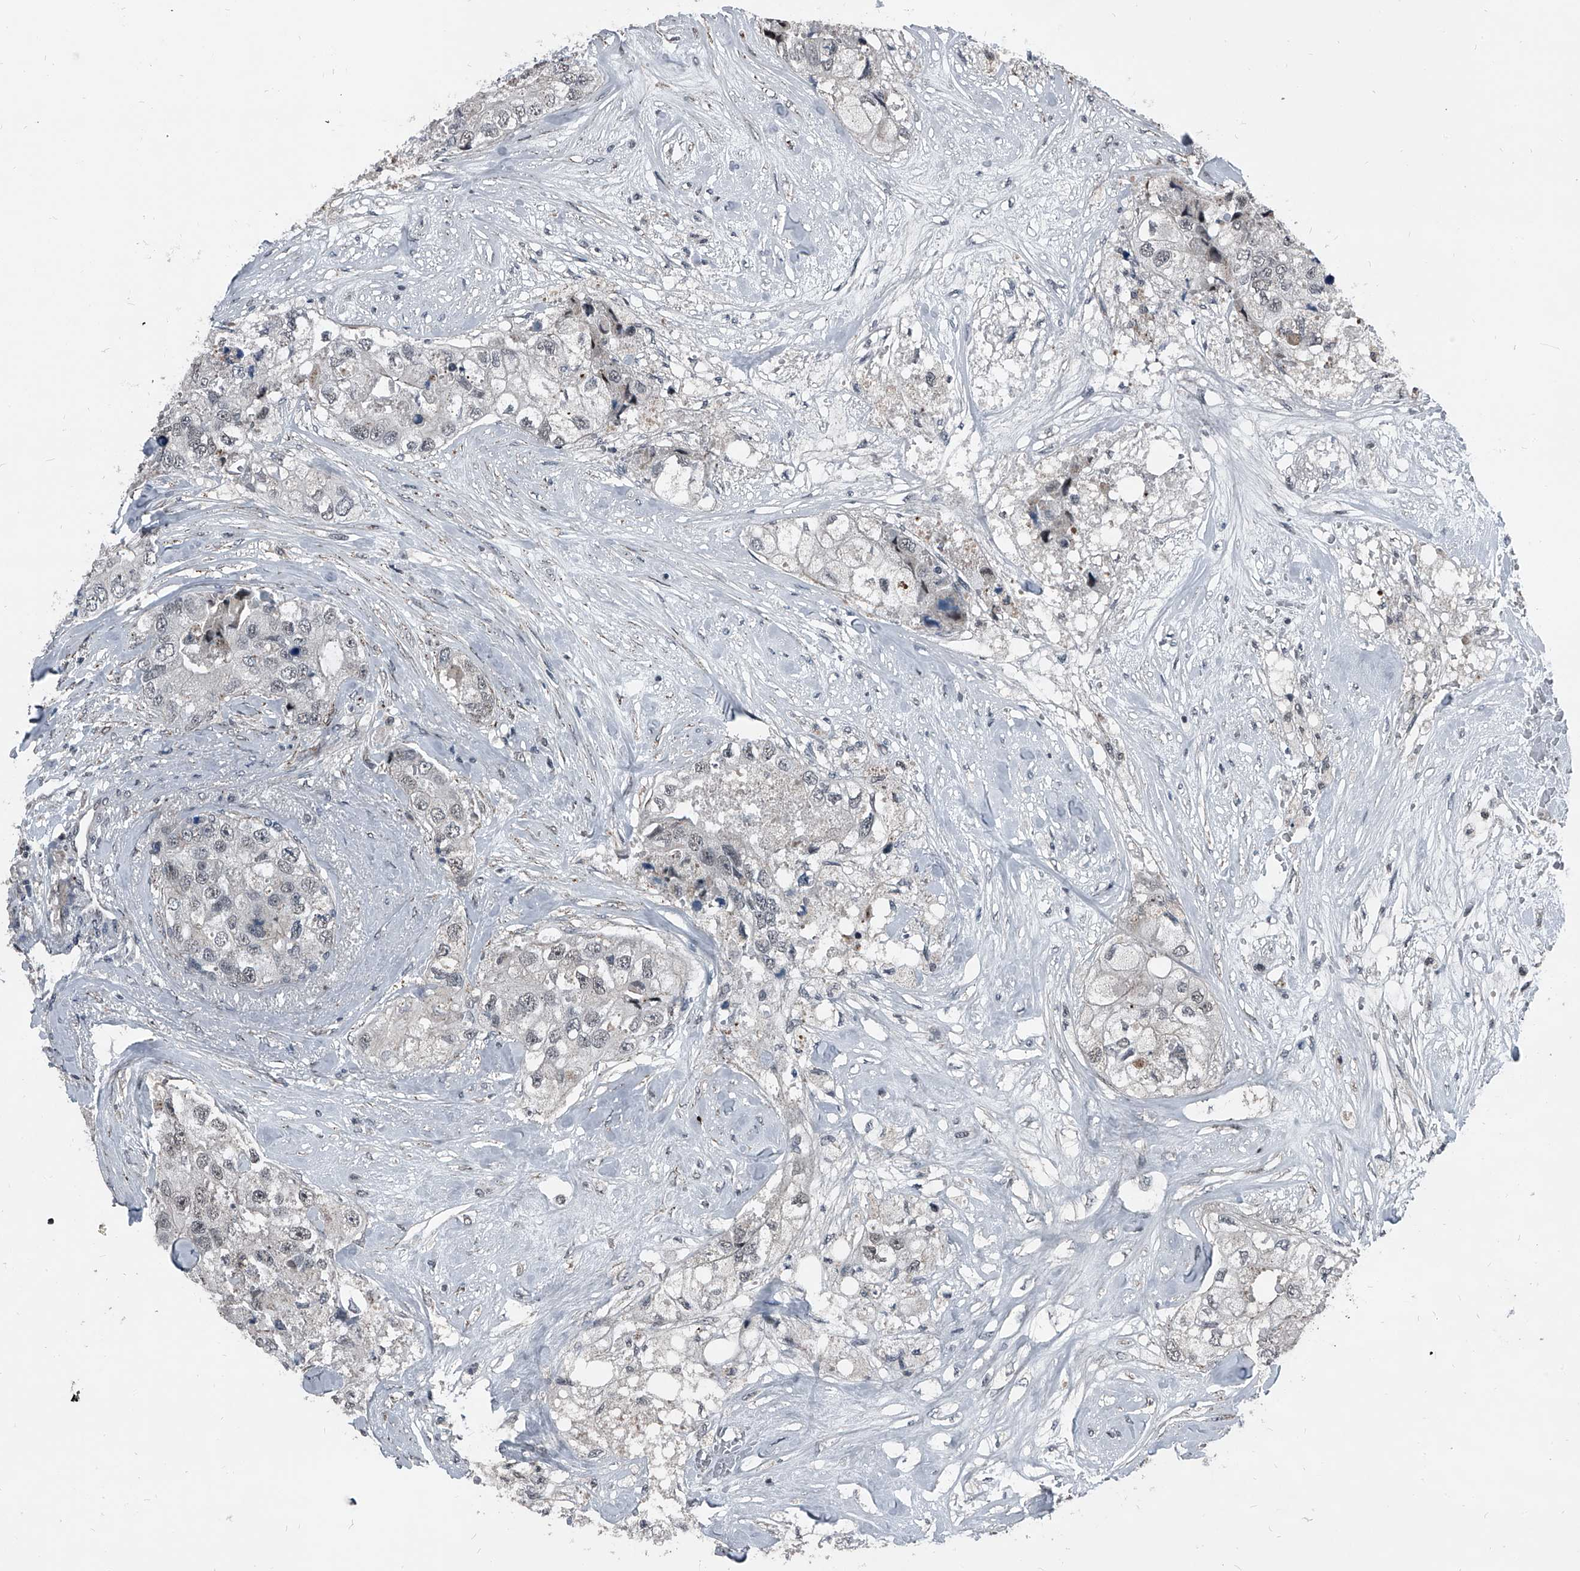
{"staining": {"intensity": "negative", "quantity": "none", "location": "none"}, "tissue": "breast cancer", "cell_type": "Tumor cells", "image_type": "cancer", "snomed": [{"axis": "morphology", "description": "Duct carcinoma"}, {"axis": "topography", "description": "Breast"}], "caption": "Histopathology image shows no protein positivity in tumor cells of infiltrating ductal carcinoma (breast) tissue. Brightfield microscopy of immunohistochemistry stained with DAB (3,3'-diaminobenzidine) (brown) and hematoxylin (blue), captured at high magnification.", "gene": "MEN1", "patient": {"sex": "female", "age": 62}}